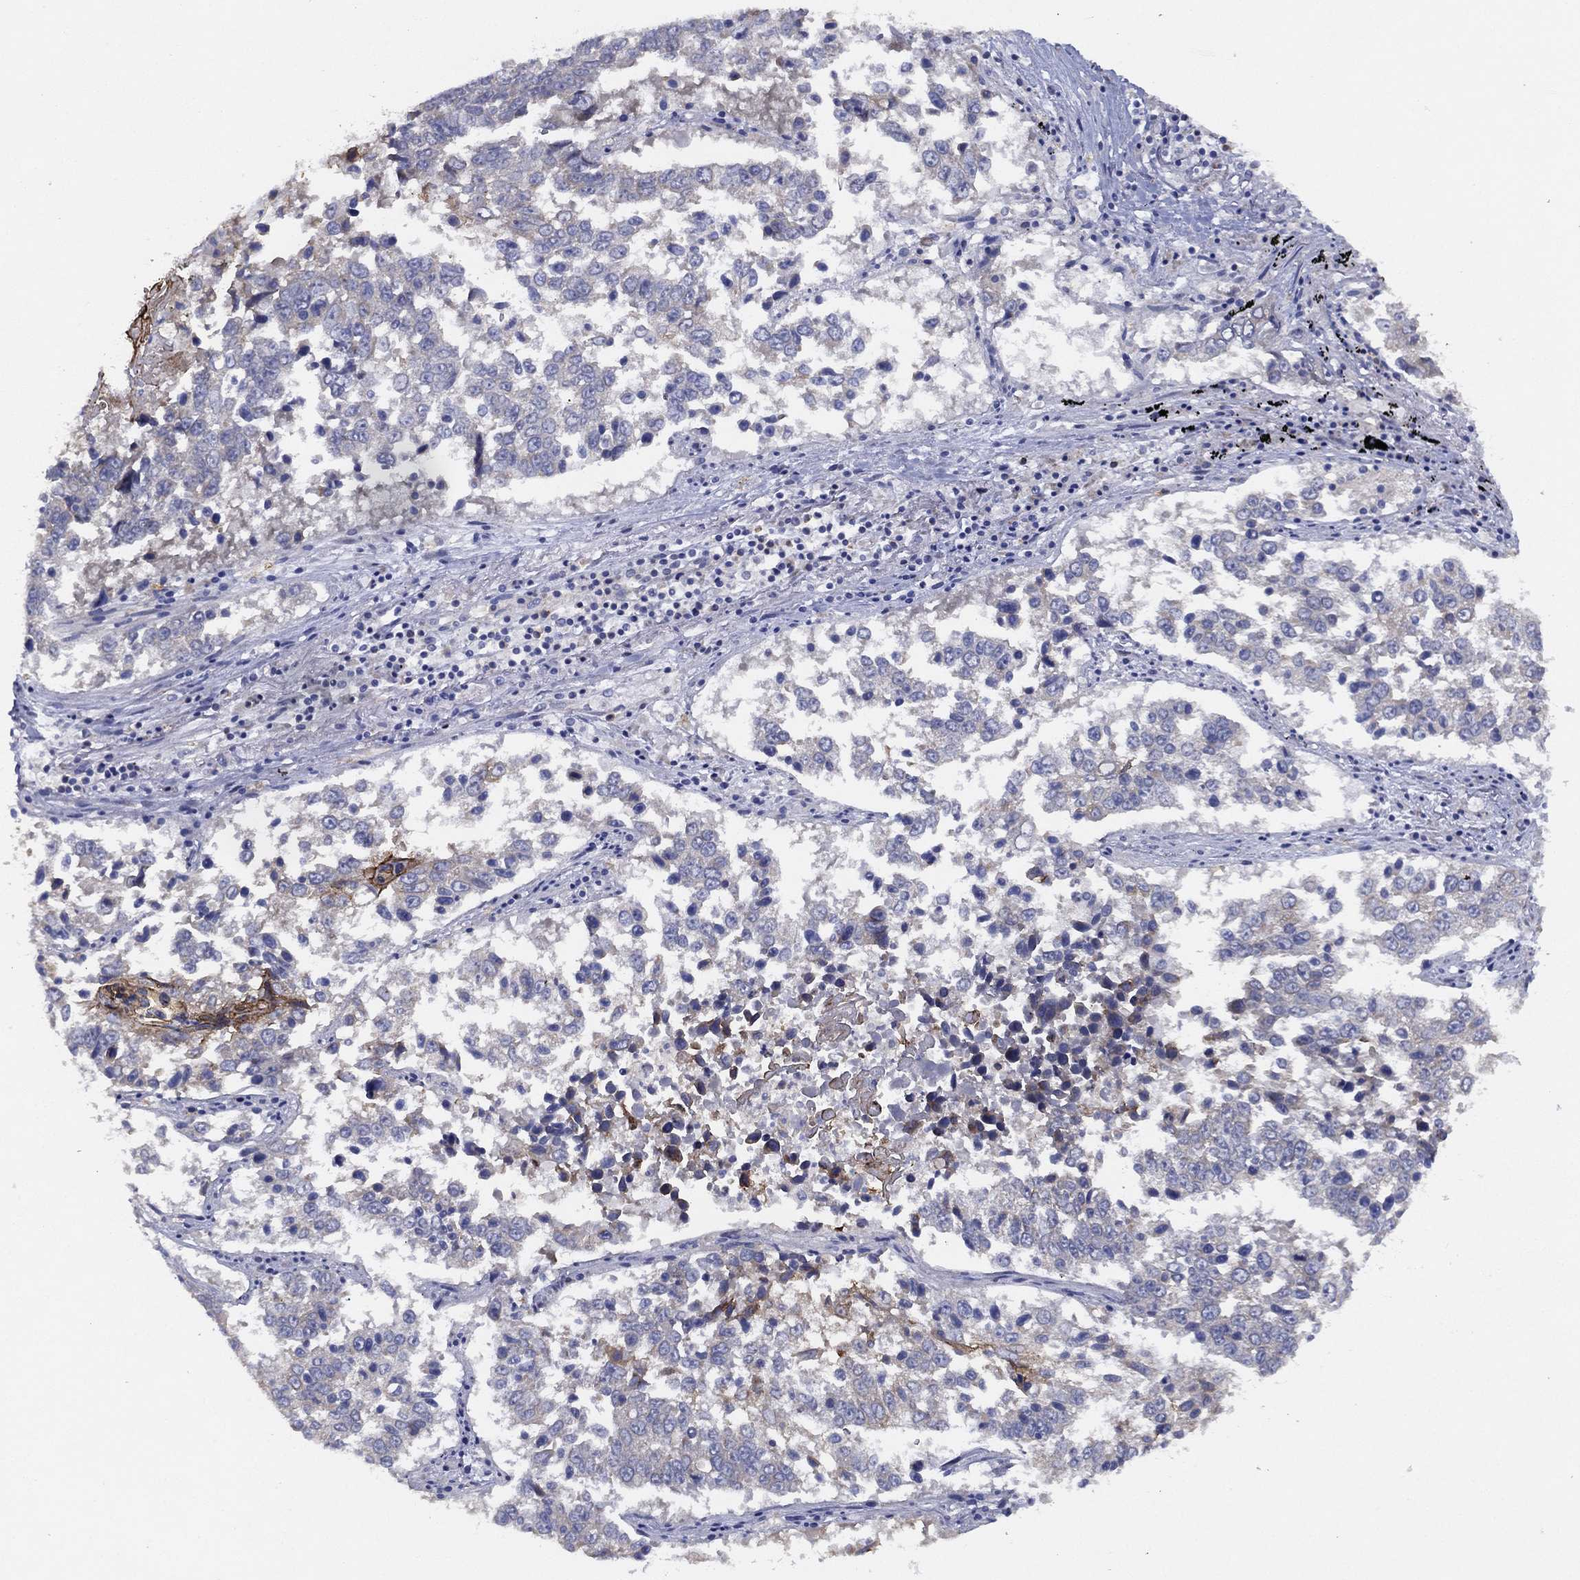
{"staining": {"intensity": "negative", "quantity": "none", "location": "none"}, "tissue": "lung cancer", "cell_type": "Tumor cells", "image_type": "cancer", "snomed": [{"axis": "morphology", "description": "Squamous cell carcinoma, NOS"}, {"axis": "topography", "description": "Lung"}], "caption": "Lung squamous cell carcinoma was stained to show a protein in brown. There is no significant expression in tumor cells.", "gene": "ZNF223", "patient": {"sex": "male", "age": 82}}